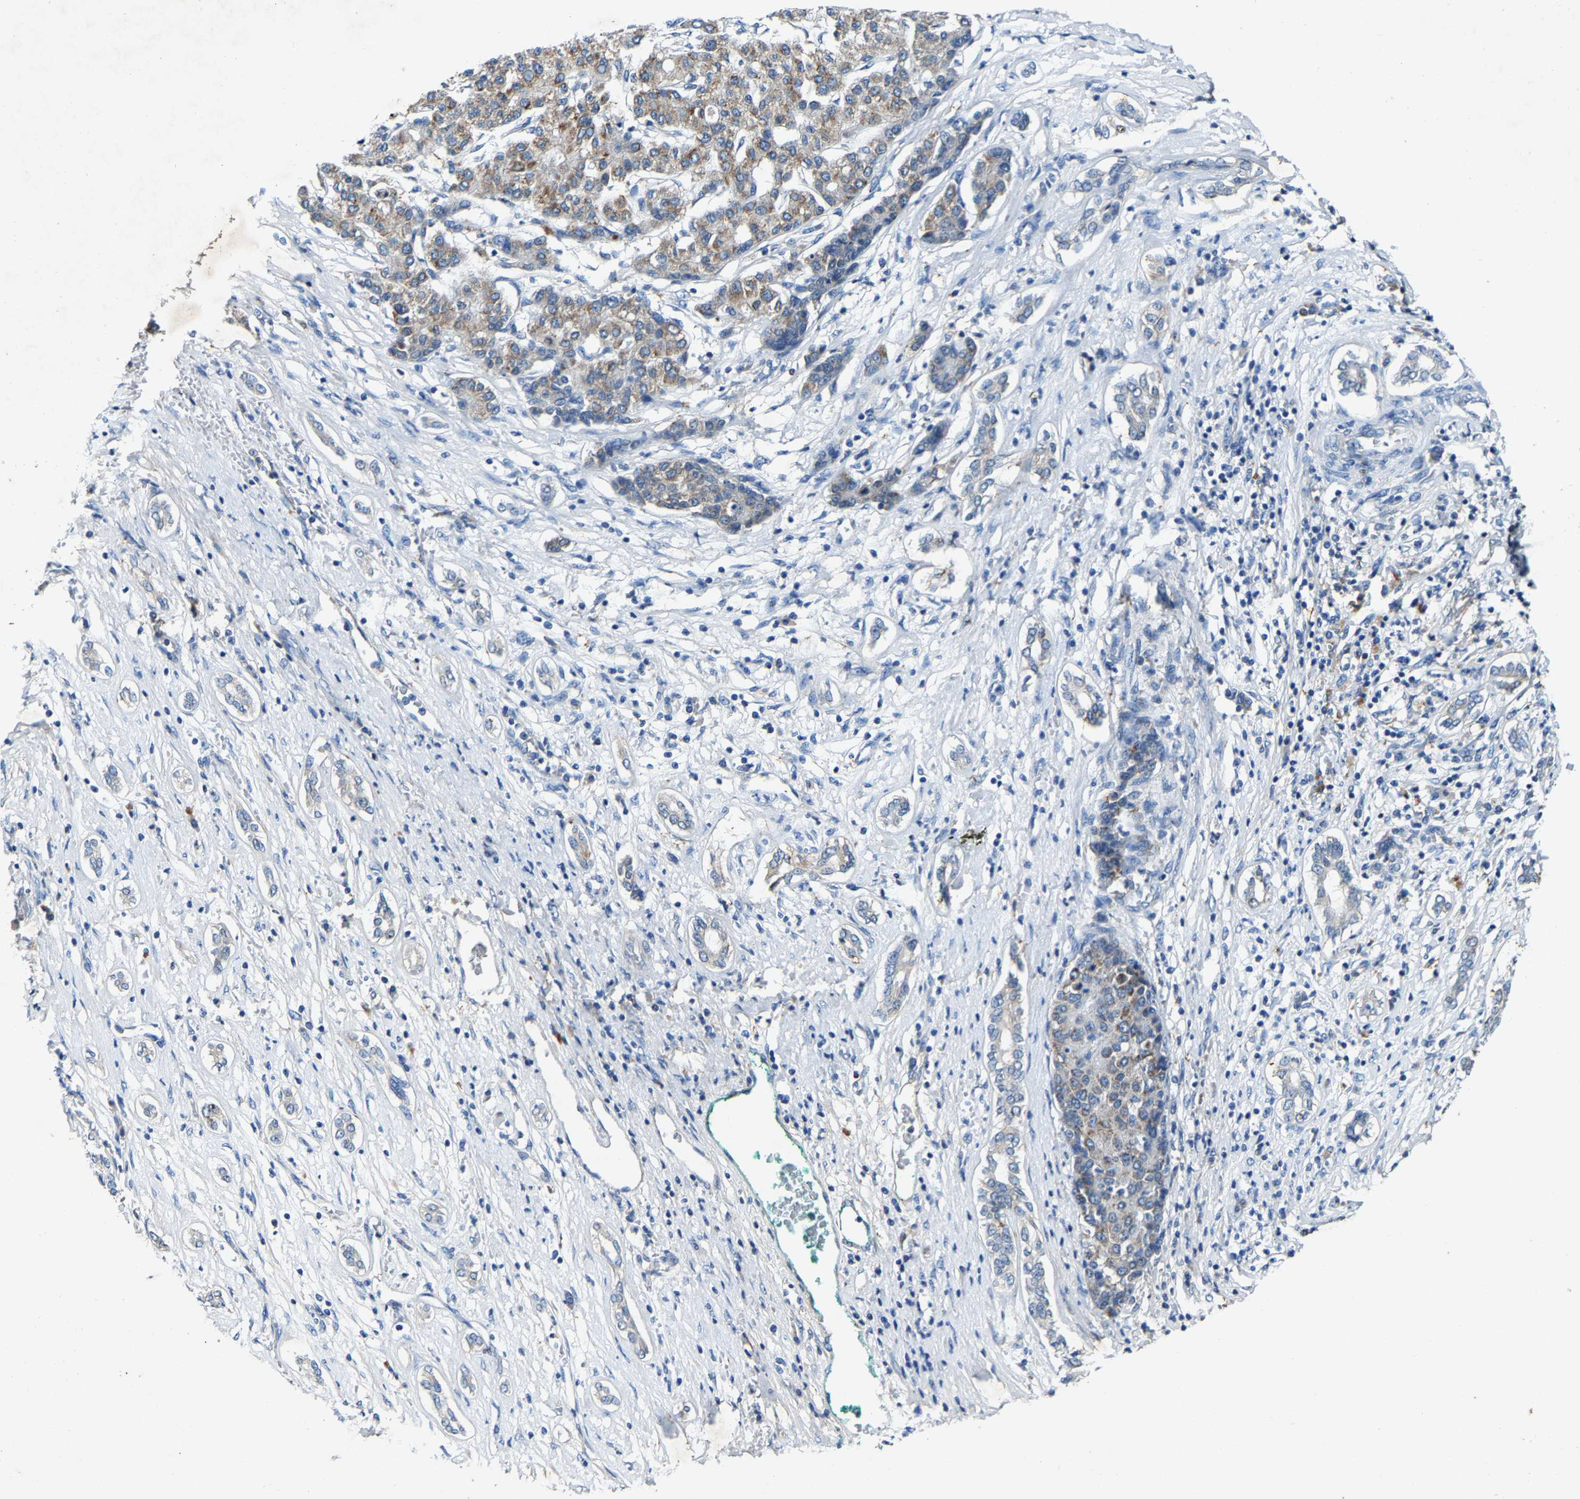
{"staining": {"intensity": "moderate", "quantity": "25%-75%", "location": "cytoplasmic/membranous"}, "tissue": "liver cancer", "cell_type": "Tumor cells", "image_type": "cancer", "snomed": [{"axis": "morphology", "description": "Carcinoma, Hepatocellular, NOS"}, {"axis": "topography", "description": "Liver"}], "caption": "A medium amount of moderate cytoplasmic/membranous positivity is appreciated in about 25%-75% of tumor cells in liver cancer (hepatocellular carcinoma) tissue.", "gene": "SLC25A25", "patient": {"sex": "male", "age": 65}}